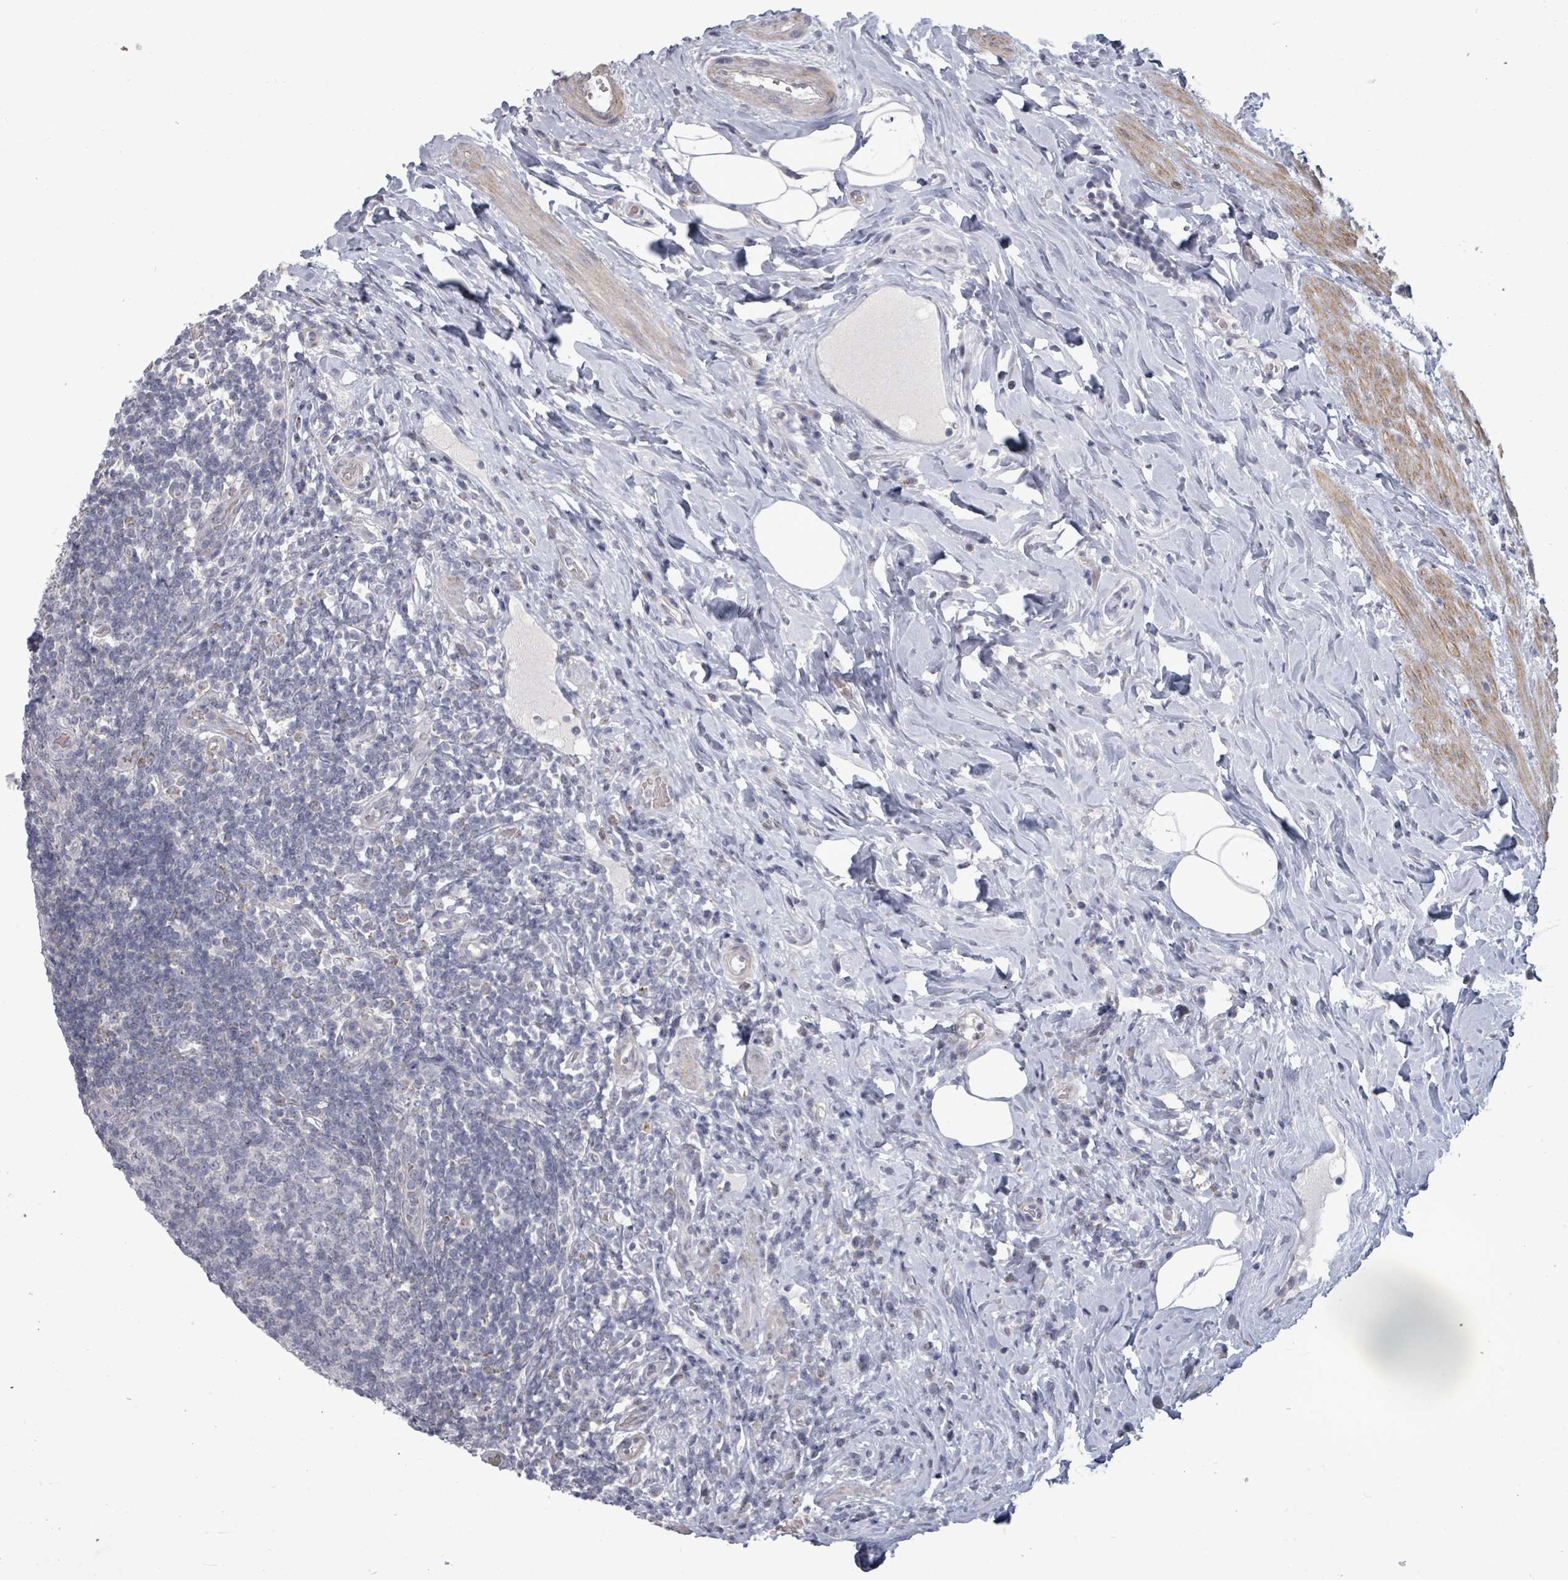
{"staining": {"intensity": "moderate", "quantity": "<25%", "location": "cytoplasmic/membranous"}, "tissue": "appendix", "cell_type": "Glandular cells", "image_type": "normal", "snomed": [{"axis": "morphology", "description": "Normal tissue, NOS"}, {"axis": "topography", "description": "Appendix"}], "caption": "Immunohistochemical staining of unremarkable human appendix demonstrates <25% levels of moderate cytoplasmic/membranous protein positivity in about <25% of glandular cells.", "gene": "PTPN20", "patient": {"sex": "female", "age": 43}}